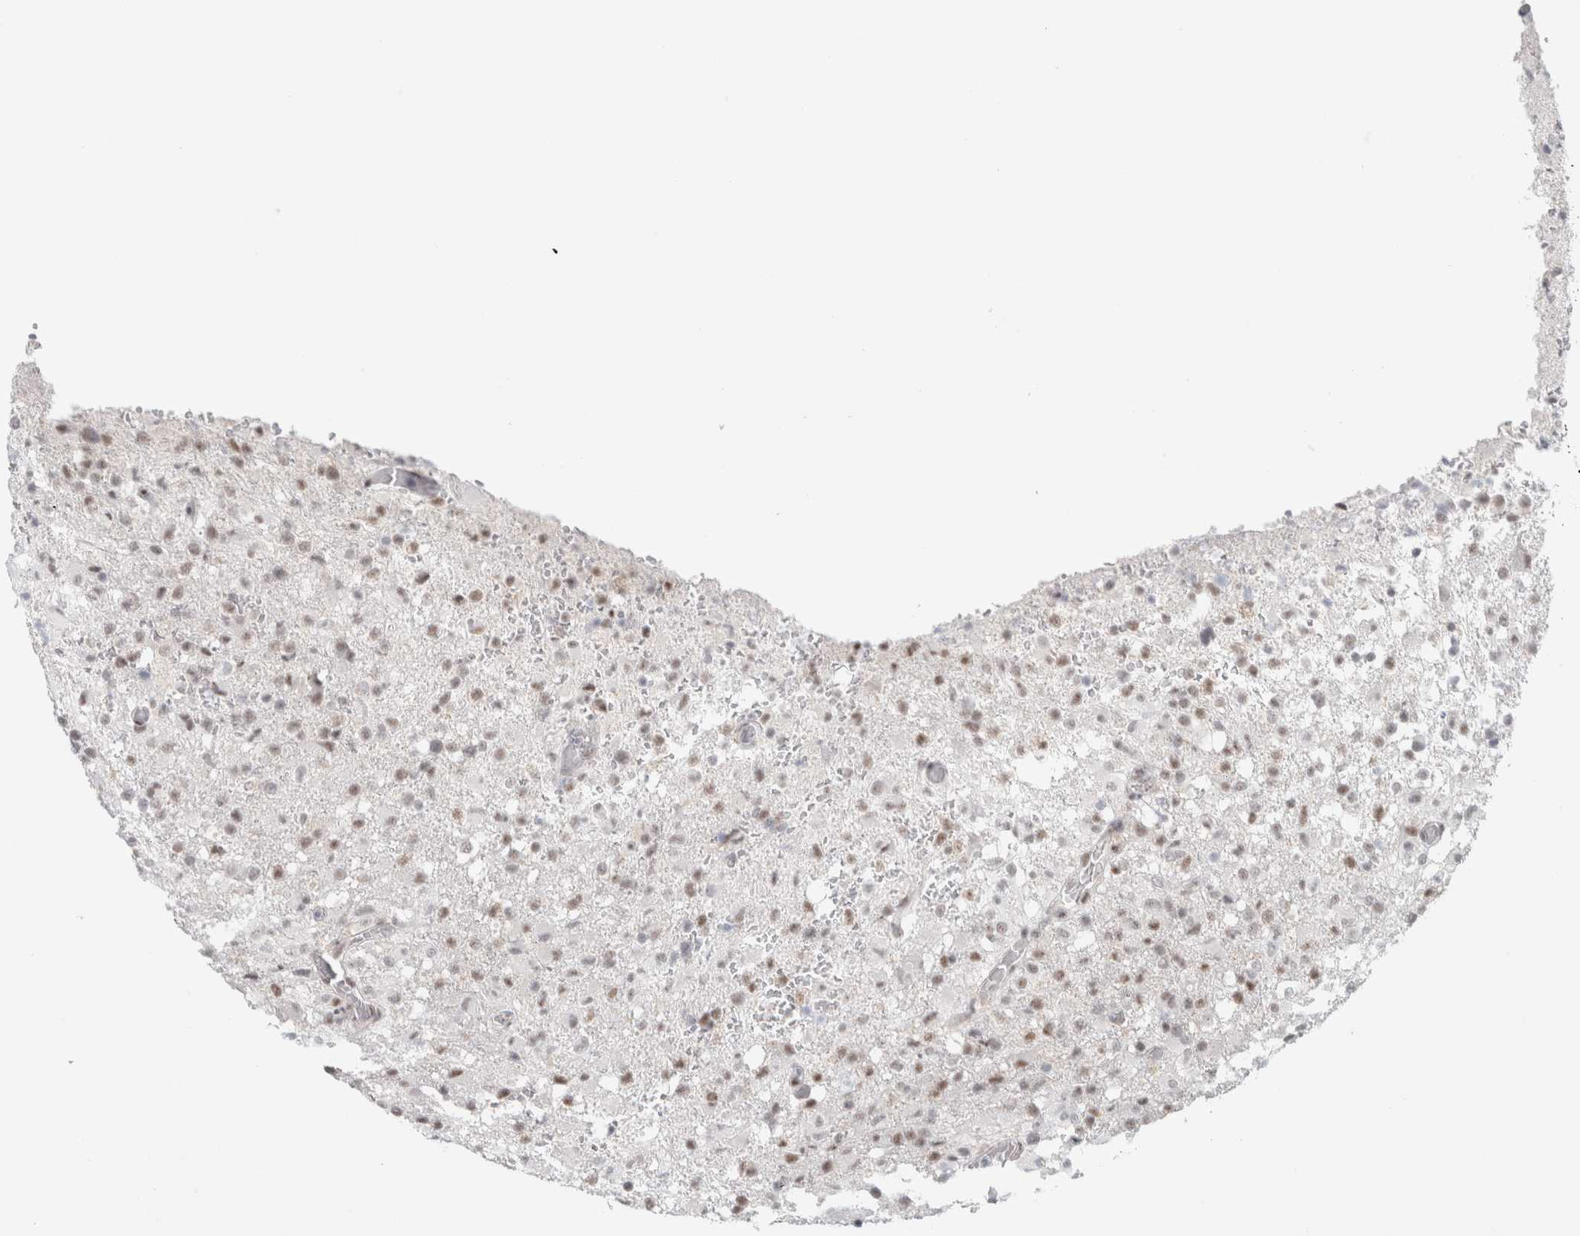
{"staining": {"intensity": "moderate", "quantity": "25%-75%", "location": "nuclear"}, "tissue": "glioma", "cell_type": "Tumor cells", "image_type": "cancer", "snomed": [{"axis": "morphology", "description": "Glioma, malignant, High grade"}, {"axis": "topography", "description": "Brain"}], "caption": "This image exhibits immunohistochemistry staining of human high-grade glioma (malignant), with medium moderate nuclear expression in about 25%-75% of tumor cells.", "gene": "TRMT12", "patient": {"sex": "female", "age": 57}}